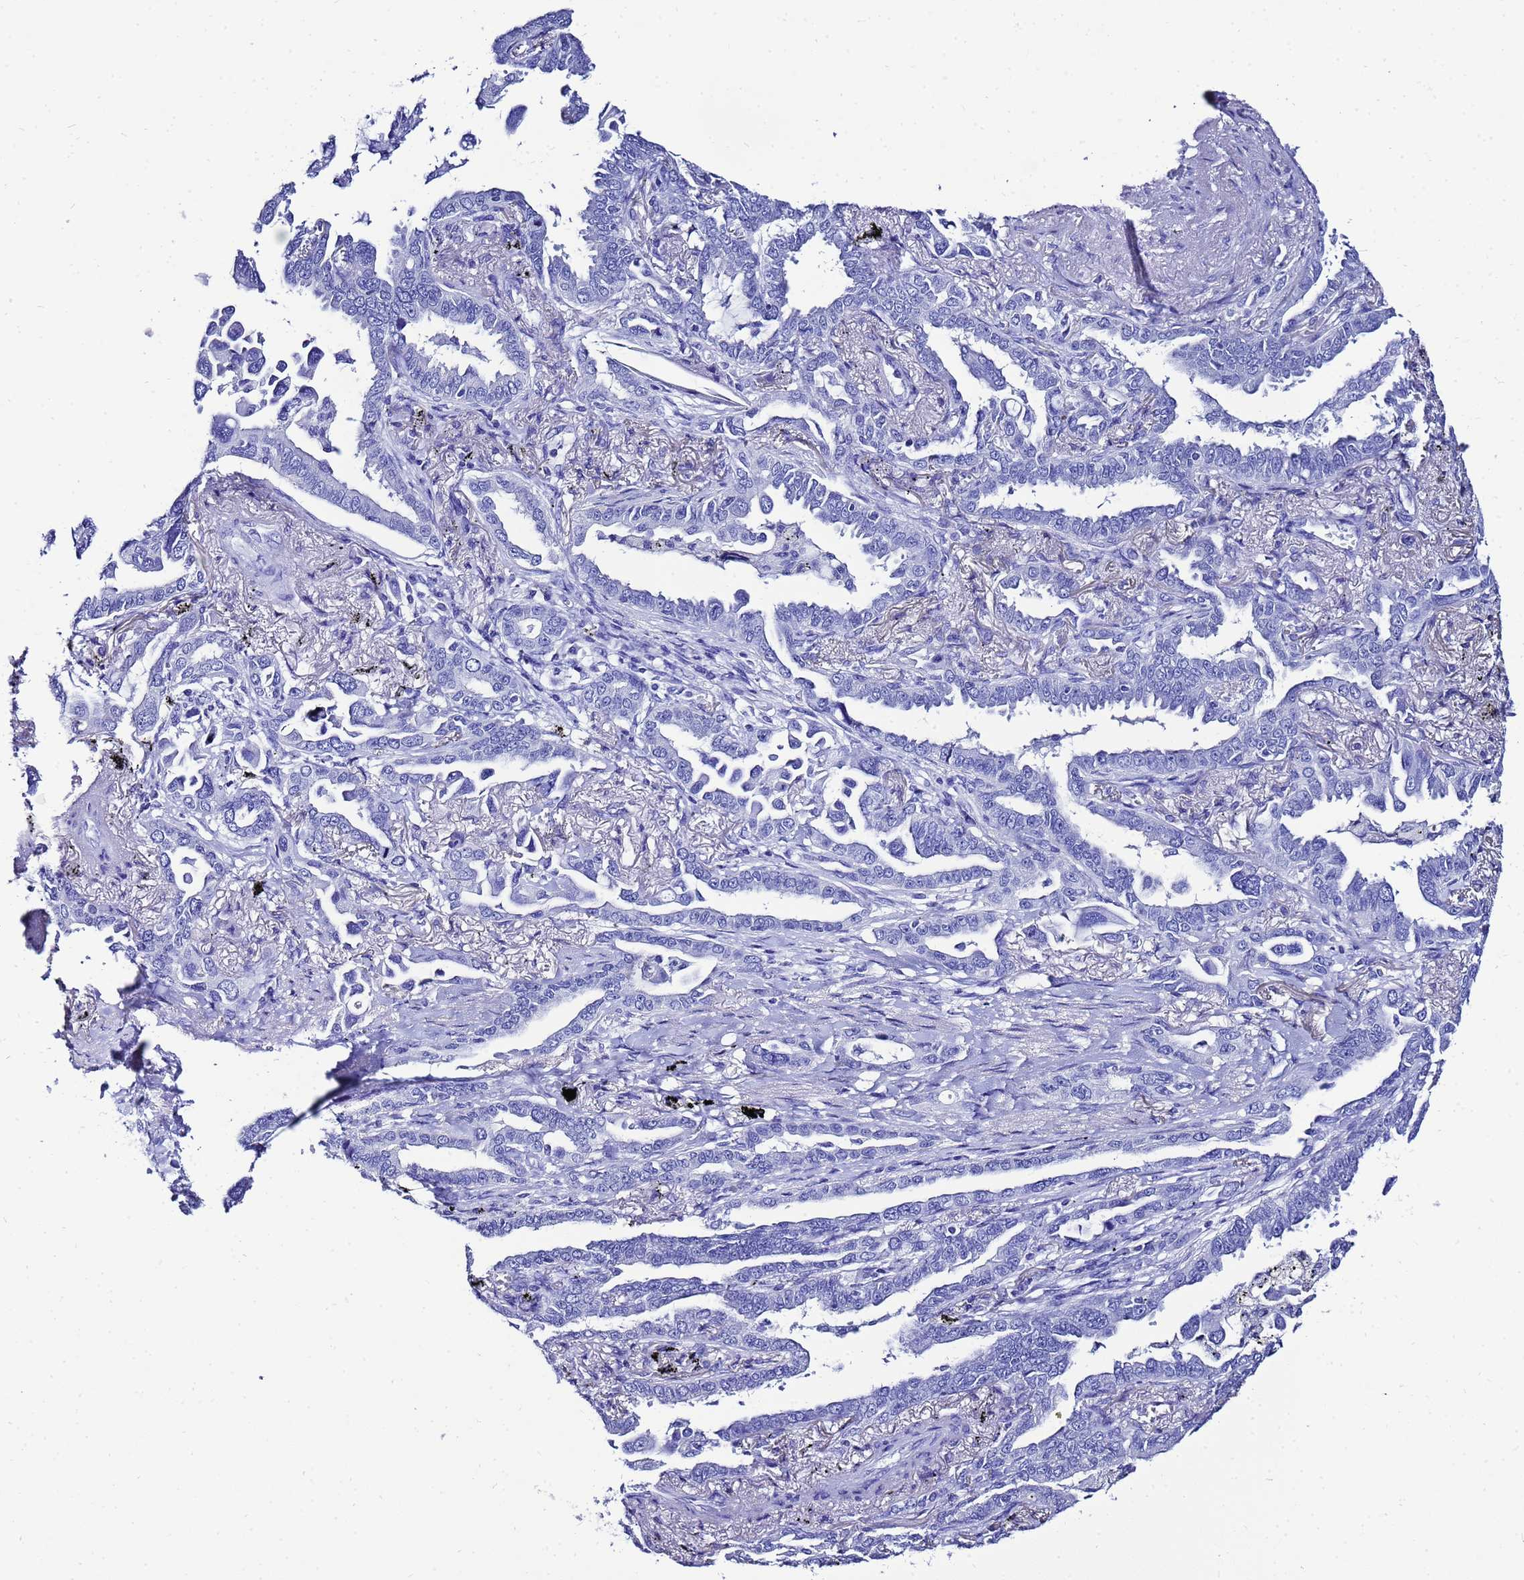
{"staining": {"intensity": "negative", "quantity": "none", "location": "none"}, "tissue": "lung cancer", "cell_type": "Tumor cells", "image_type": "cancer", "snomed": [{"axis": "morphology", "description": "Adenocarcinoma, NOS"}, {"axis": "topography", "description": "Lung"}], "caption": "DAB immunohistochemical staining of human lung cancer exhibits no significant expression in tumor cells.", "gene": "LIPF", "patient": {"sex": "male", "age": 67}}